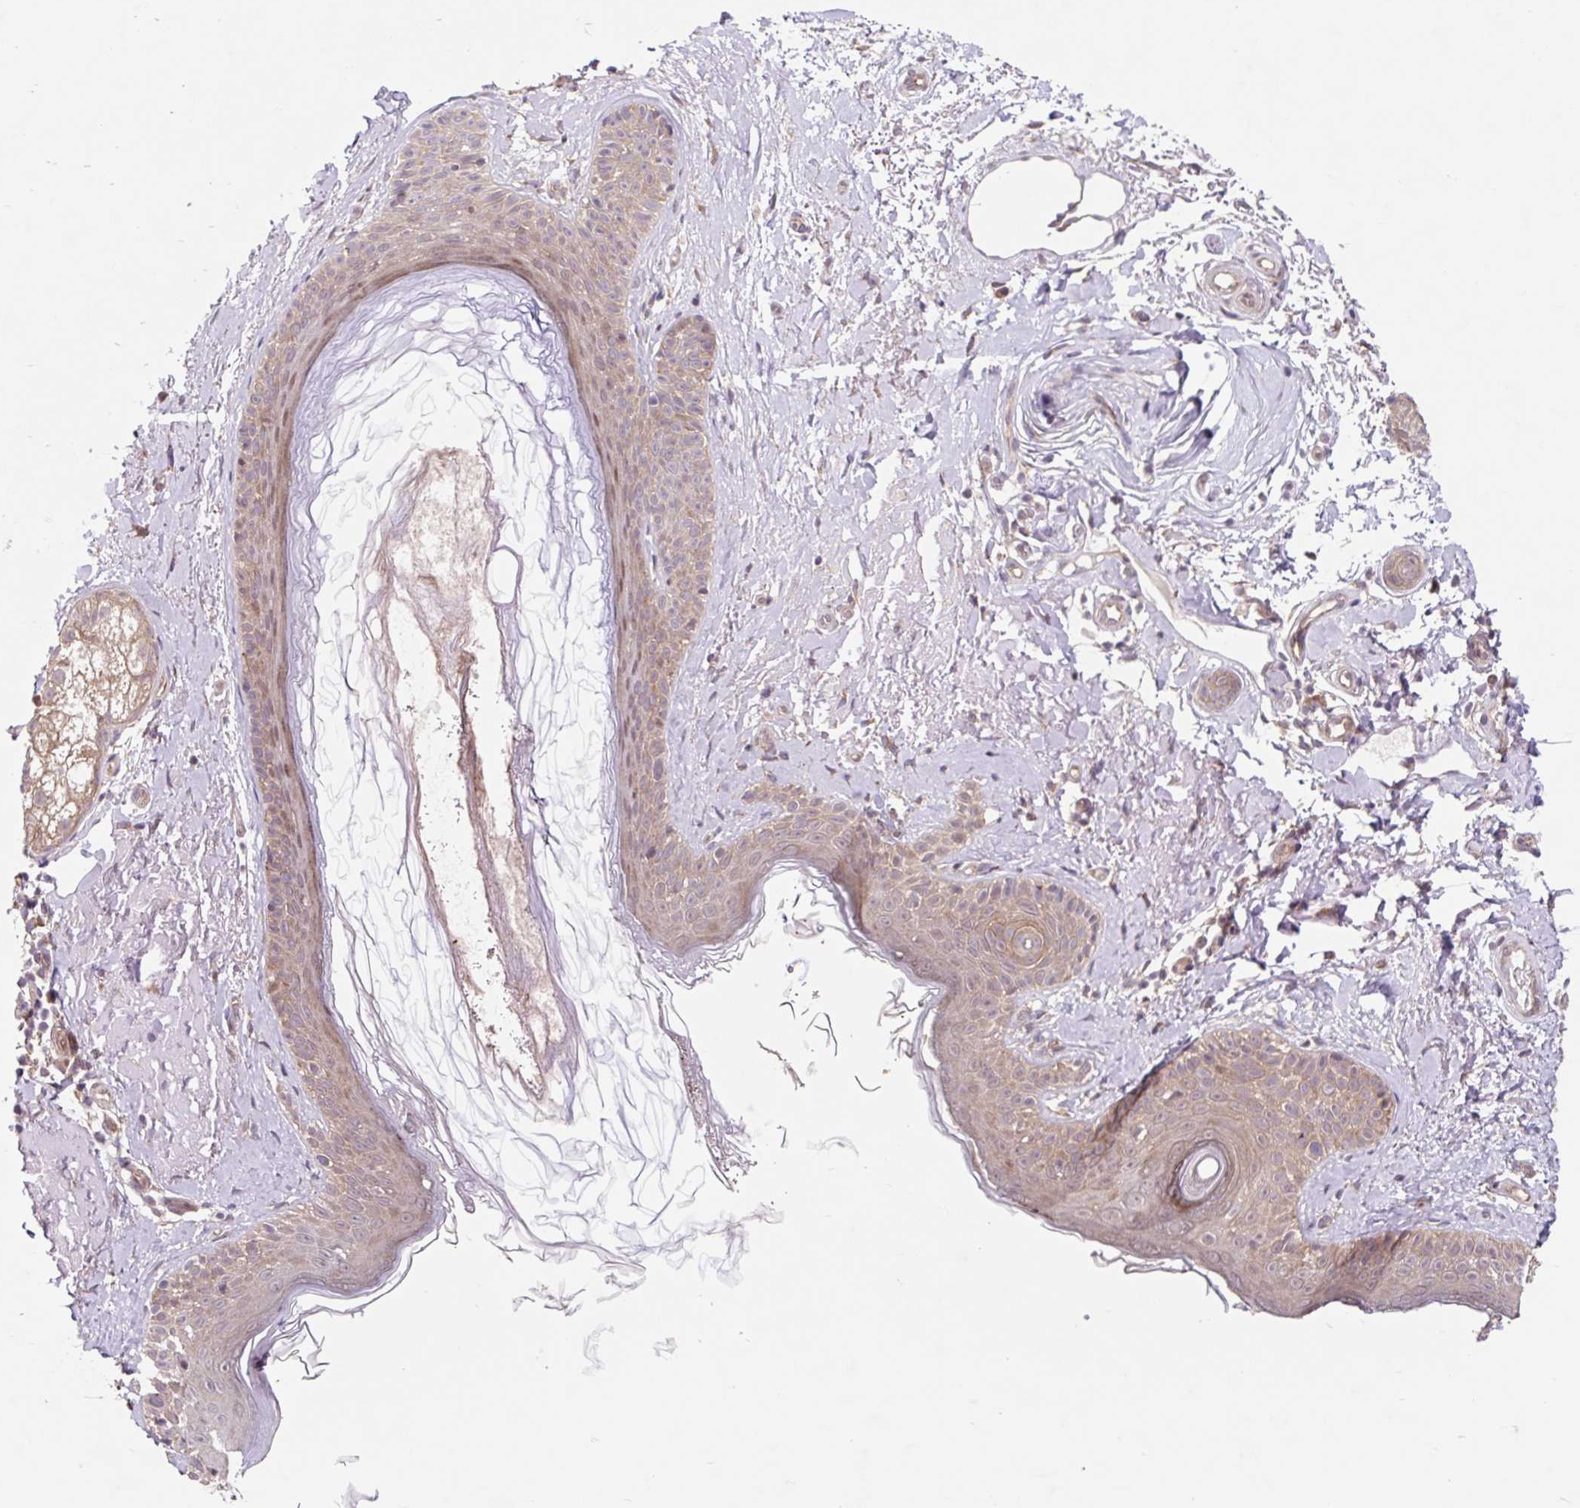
{"staining": {"intensity": "weak", "quantity": "<25%", "location": "cytoplasmic/membranous"}, "tissue": "skin", "cell_type": "Fibroblasts", "image_type": "normal", "snomed": [{"axis": "morphology", "description": "Normal tissue, NOS"}, {"axis": "topography", "description": "Skin"}], "caption": "The photomicrograph shows no staining of fibroblasts in normal skin. (DAB (3,3'-diaminobenzidine) immunohistochemistry (IHC), high magnification).", "gene": "HFE", "patient": {"sex": "male", "age": 73}}